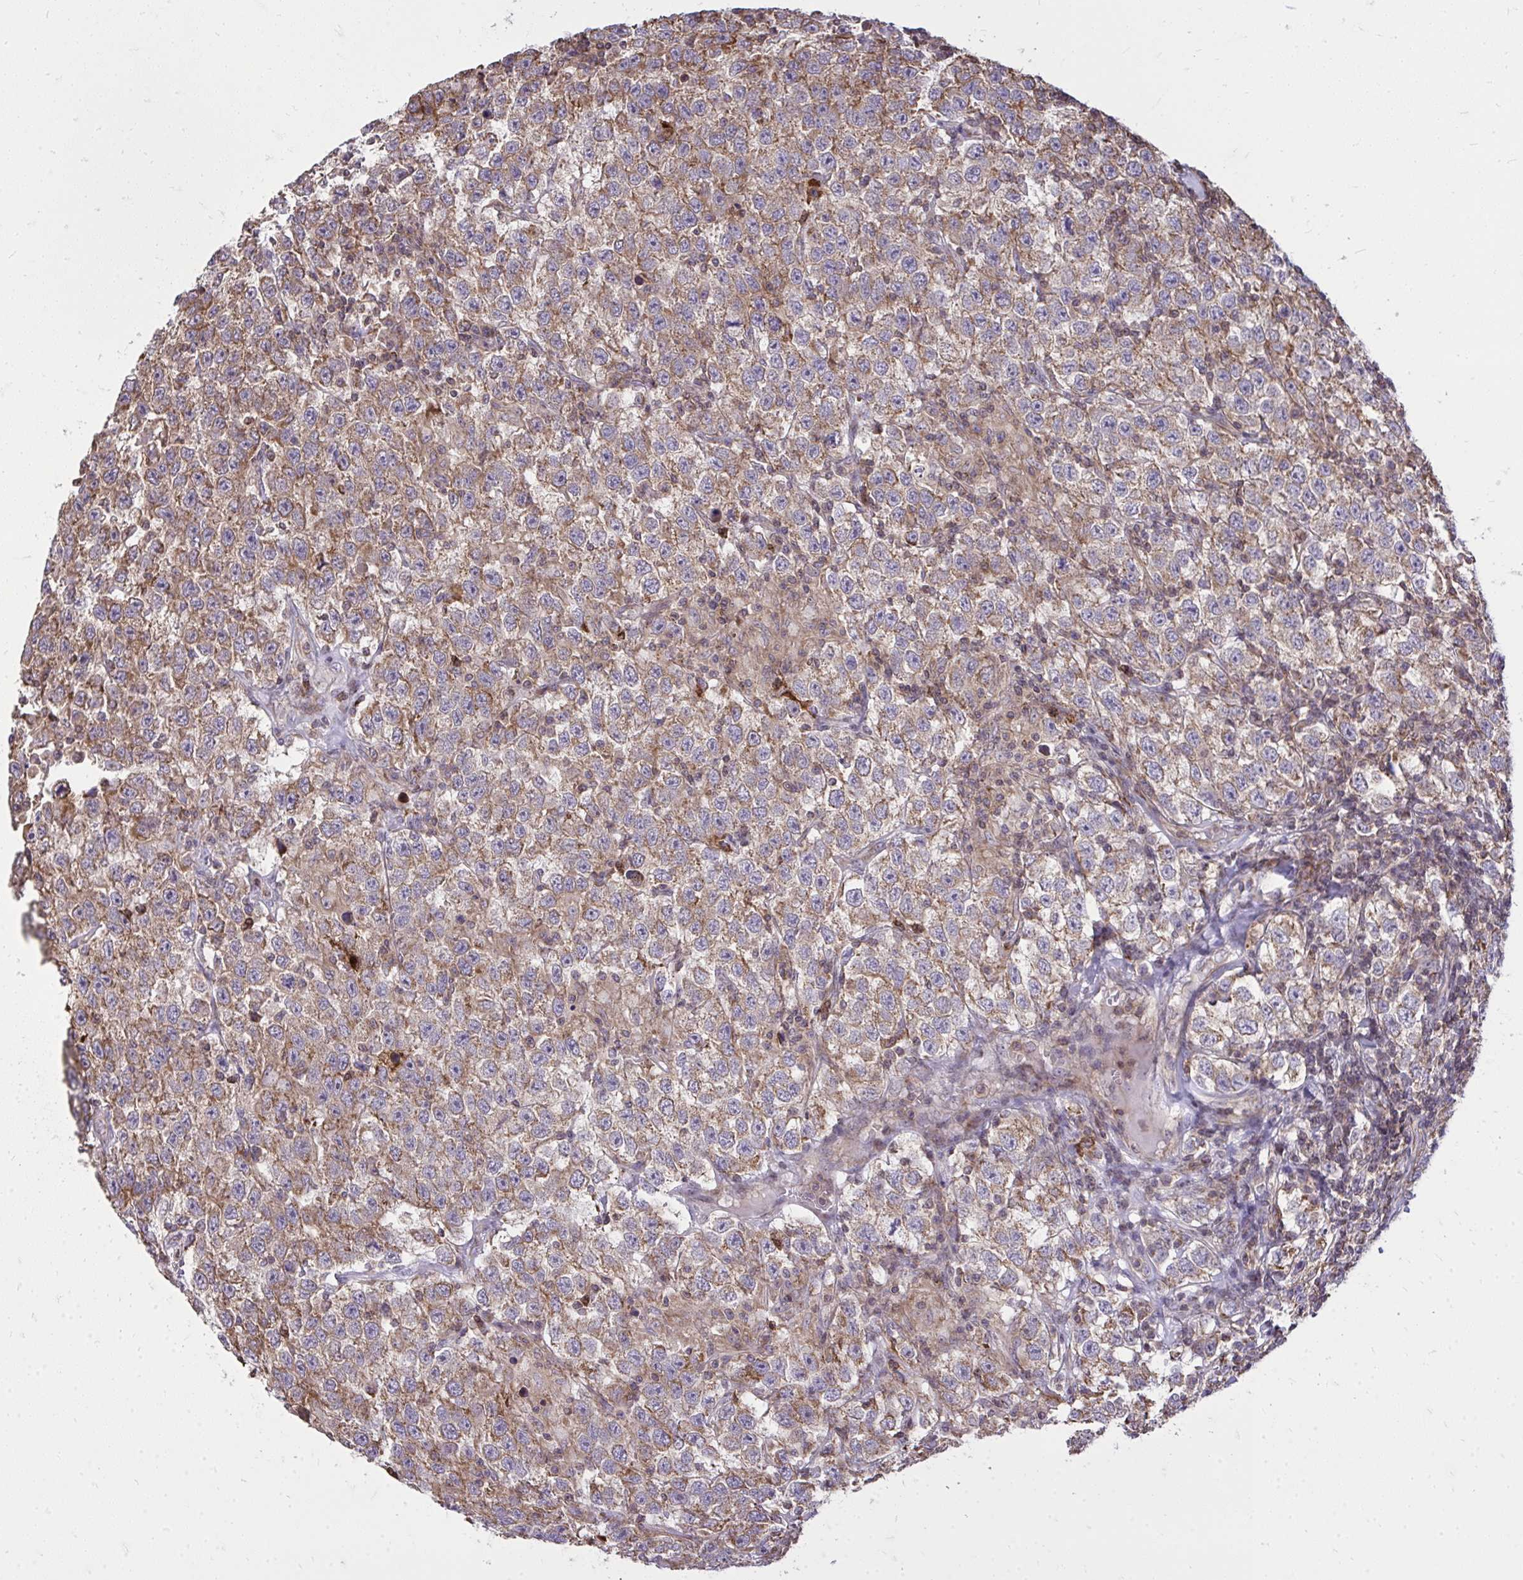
{"staining": {"intensity": "moderate", "quantity": ">75%", "location": "cytoplasmic/membranous"}, "tissue": "testis cancer", "cell_type": "Tumor cells", "image_type": "cancer", "snomed": [{"axis": "morphology", "description": "Seminoma, NOS"}, {"axis": "topography", "description": "Testis"}], "caption": "Immunohistochemical staining of human testis cancer (seminoma) reveals moderate cytoplasmic/membranous protein staining in about >75% of tumor cells.", "gene": "SLC7A5", "patient": {"sex": "male", "age": 41}}